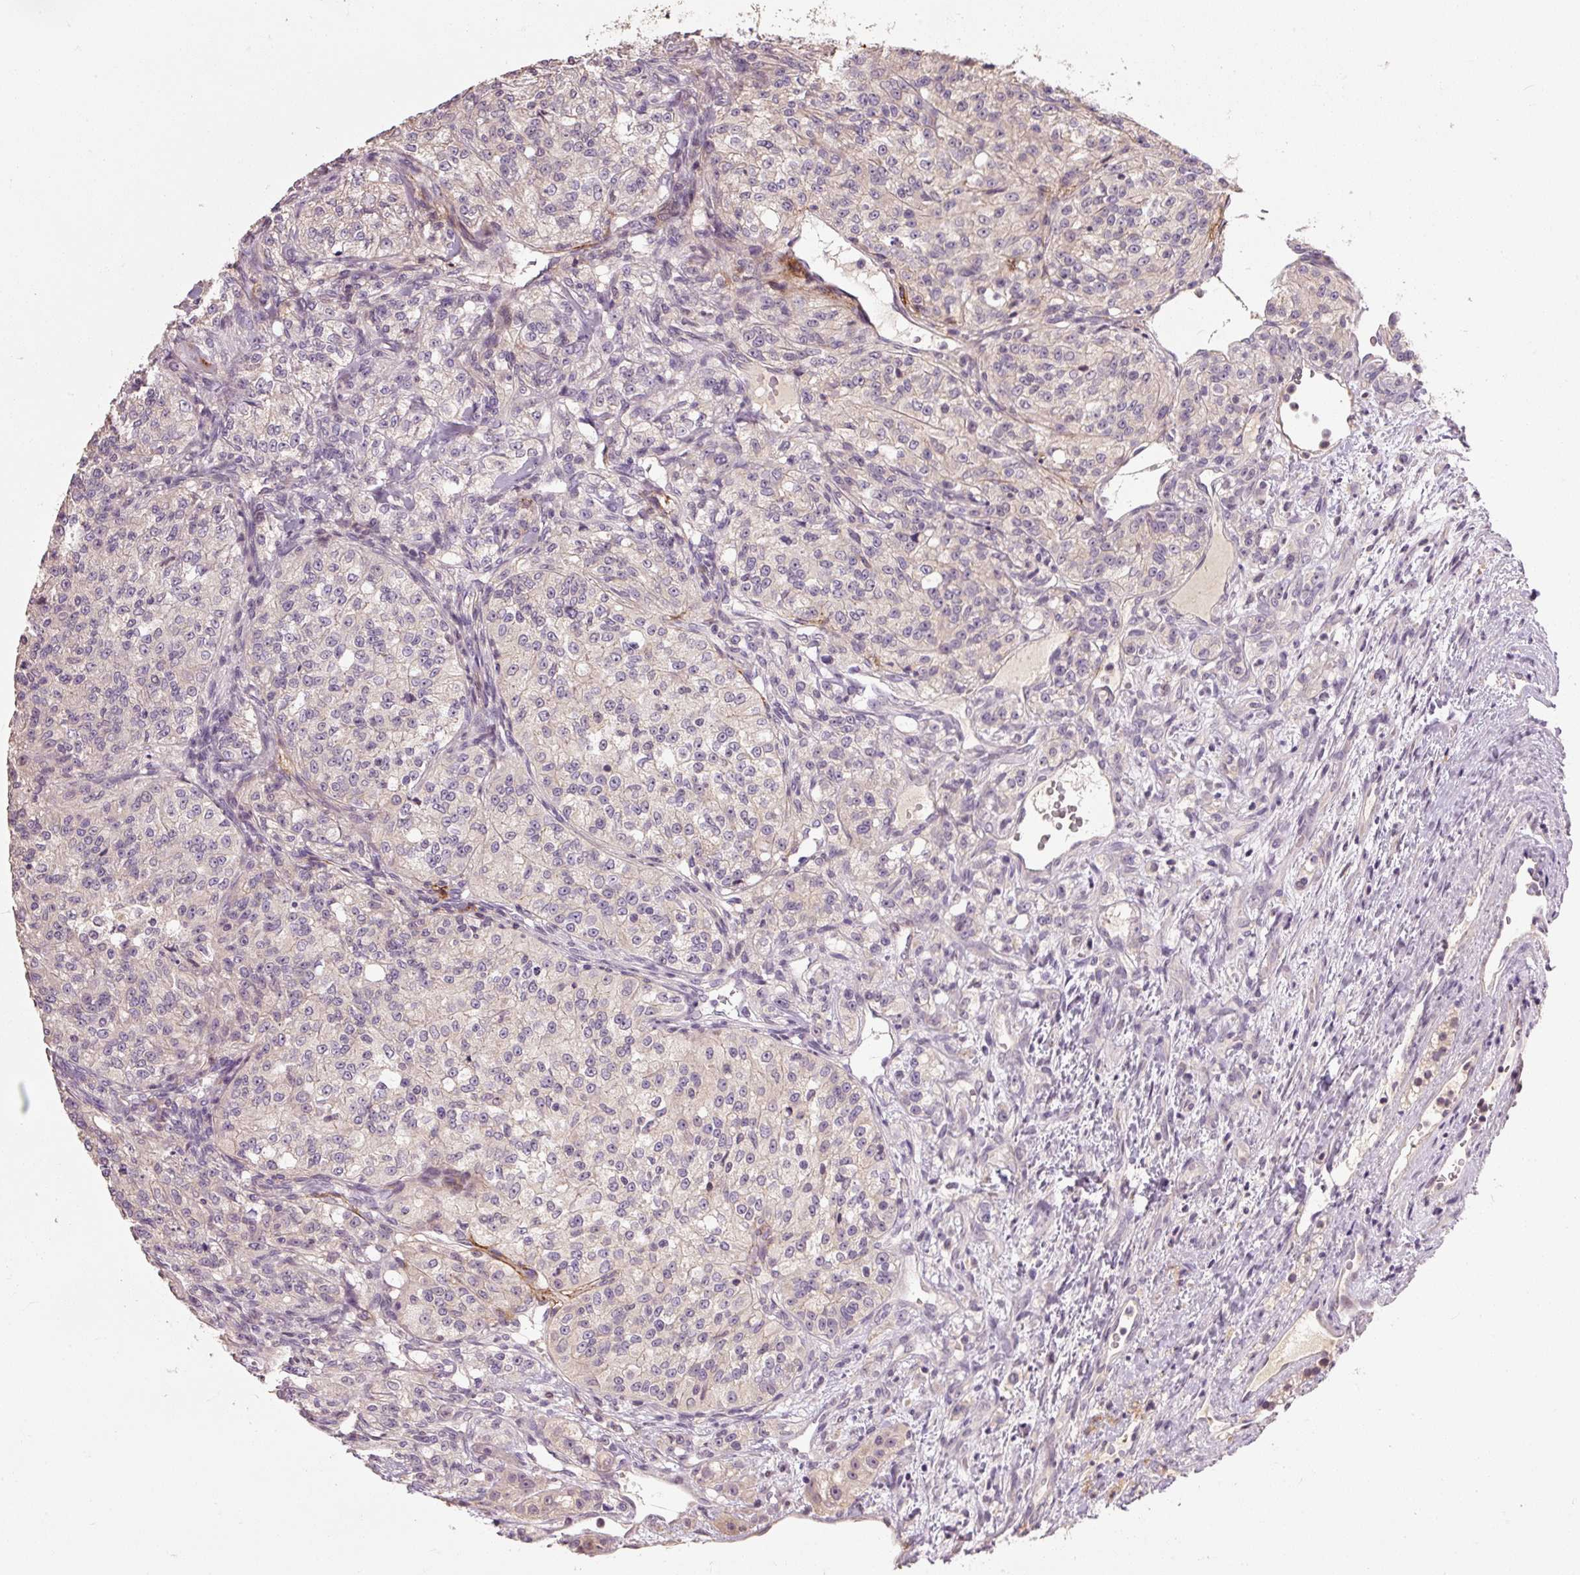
{"staining": {"intensity": "negative", "quantity": "none", "location": "none"}, "tissue": "renal cancer", "cell_type": "Tumor cells", "image_type": "cancer", "snomed": [{"axis": "morphology", "description": "Adenocarcinoma, NOS"}, {"axis": "topography", "description": "Kidney"}], "caption": "Photomicrograph shows no significant protein staining in tumor cells of renal adenocarcinoma.", "gene": "CFAP65", "patient": {"sex": "female", "age": 63}}